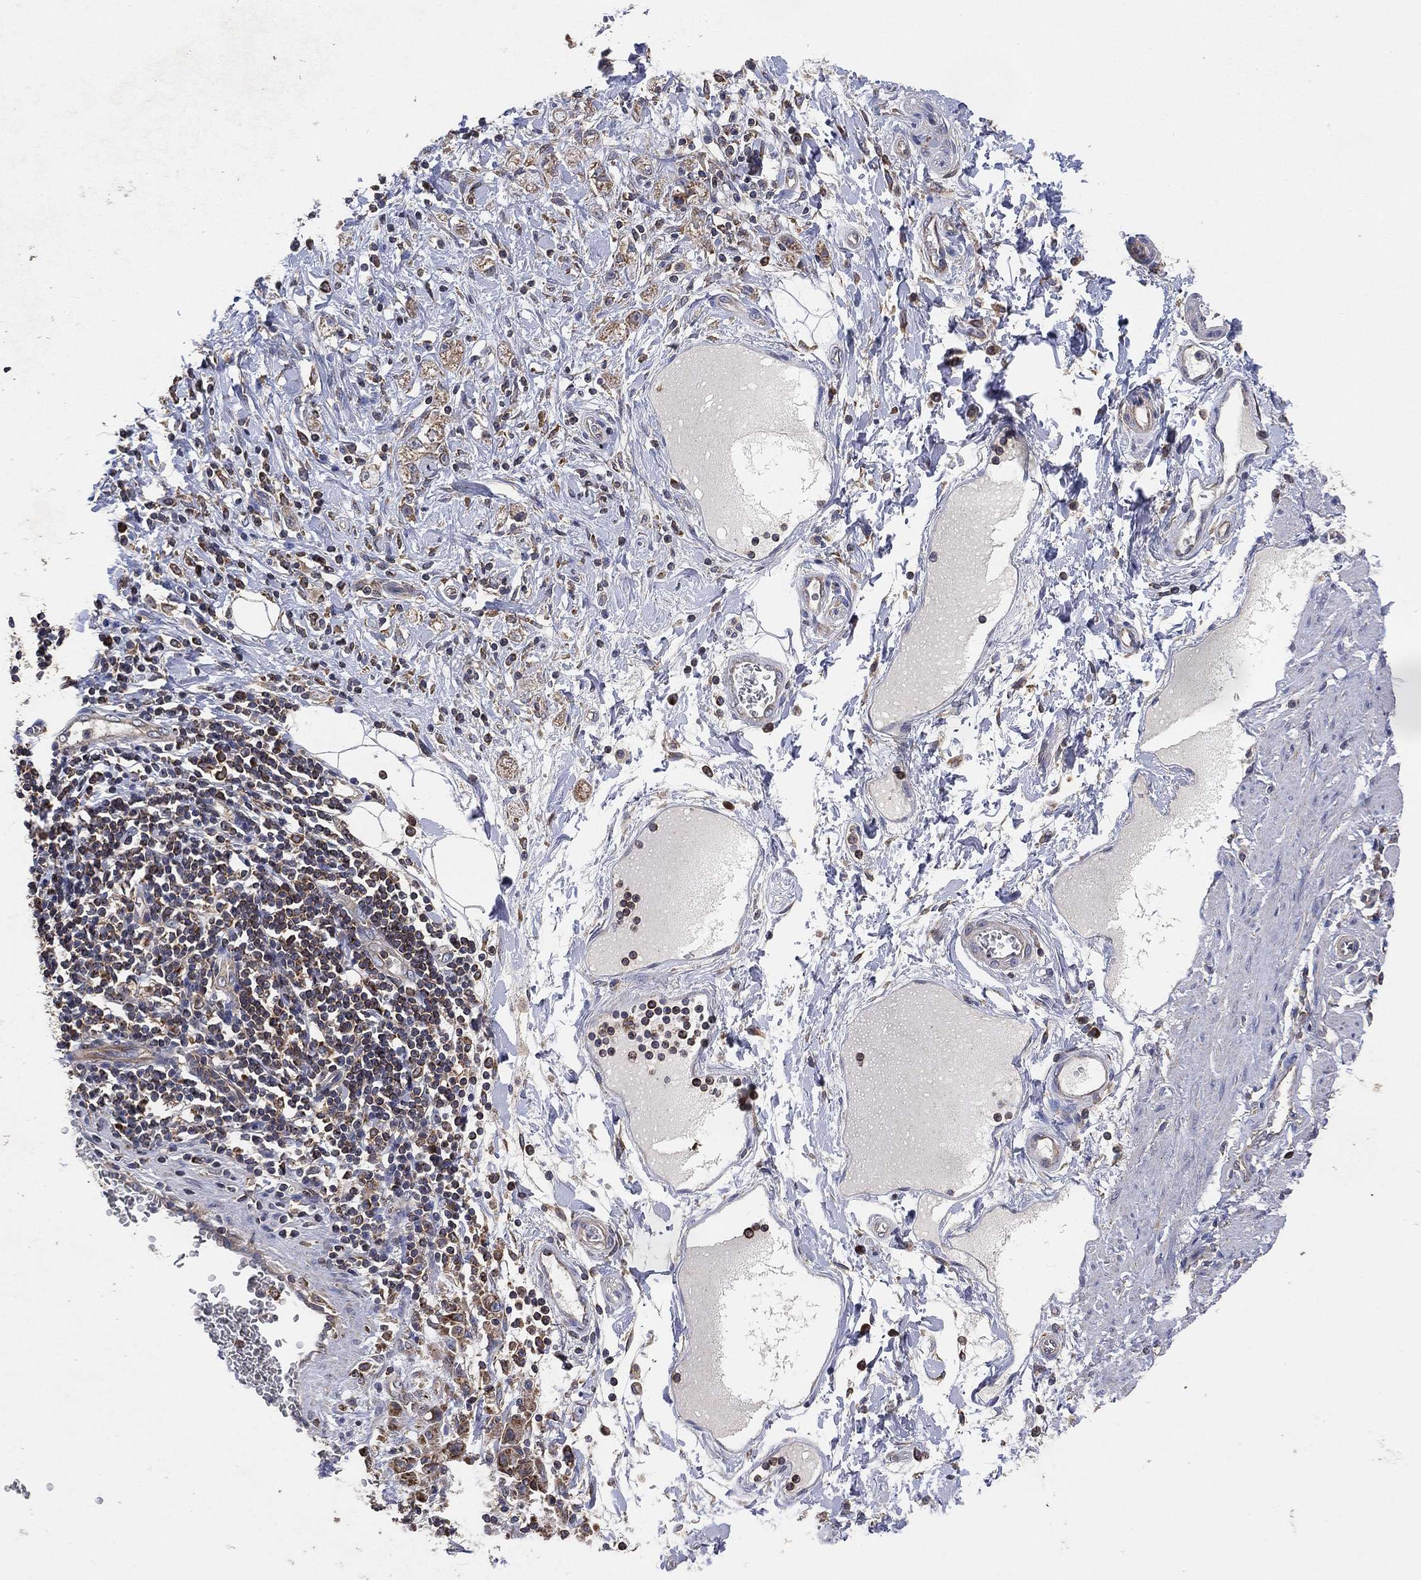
{"staining": {"intensity": "moderate", "quantity": "<25%", "location": "cytoplasmic/membranous"}, "tissue": "stomach cancer", "cell_type": "Tumor cells", "image_type": "cancer", "snomed": [{"axis": "morphology", "description": "Adenocarcinoma, NOS"}, {"axis": "topography", "description": "Stomach"}], "caption": "Immunohistochemistry (IHC) histopathology image of stomach cancer (adenocarcinoma) stained for a protein (brown), which reveals low levels of moderate cytoplasmic/membranous positivity in approximately <25% of tumor cells.", "gene": "LIMD1", "patient": {"sex": "male", "age": 58}}